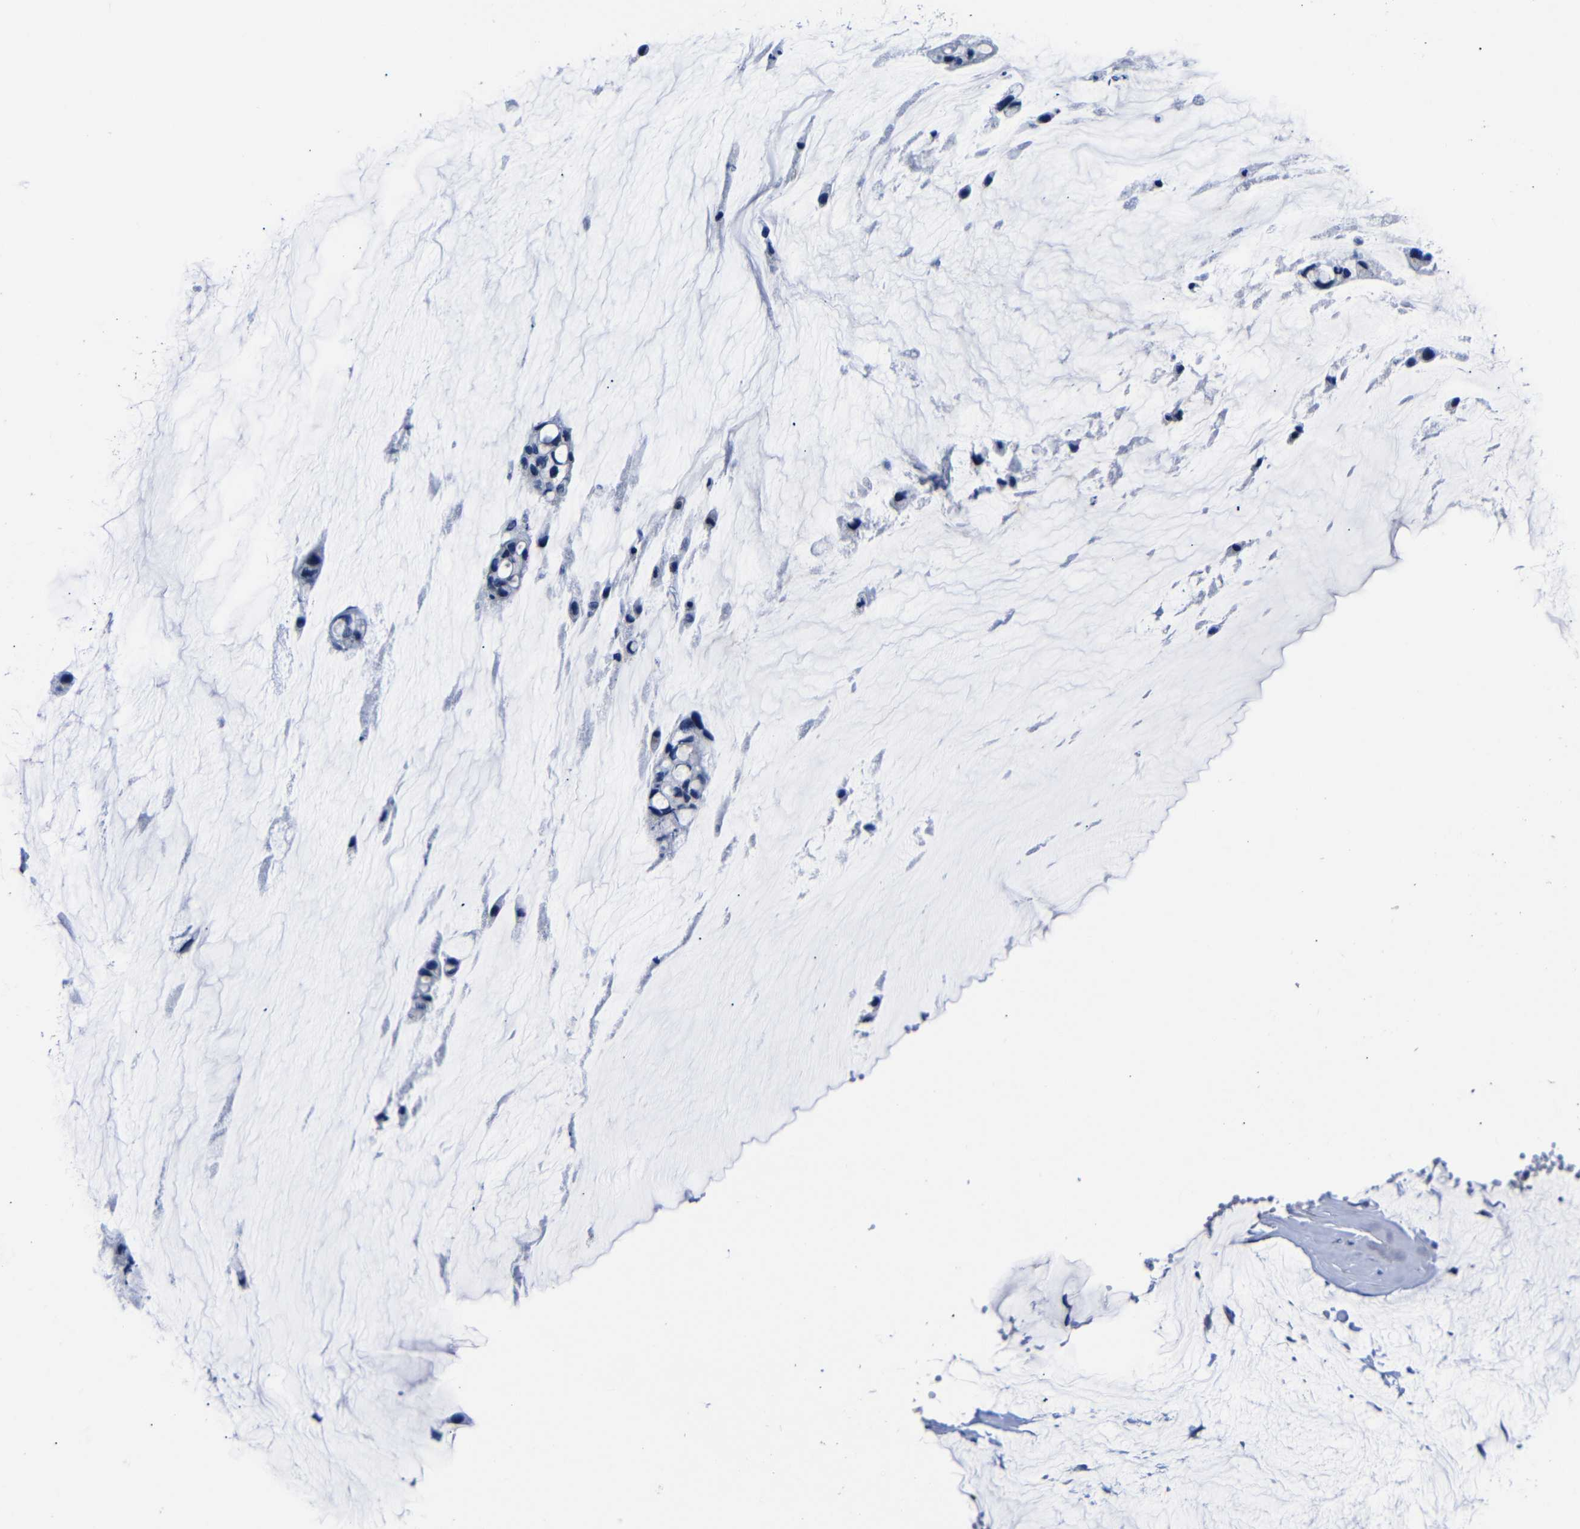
{"staining": {"intensity": "negative", "quantity": "none", "location": "none"}, "tissue": "ovarian cancer", "cell_type": "Tumor cells", "image_type": "cancer", "snomed": [{"axis": "morphology", "description": "Cystadenocarcinoma, mucinous, NOS"}, {"axis": "topography", "description": "Ovary"}], "caption": "Immunohistochemical staining of ovarian mucinous cystadenocarcinoma demonstrates no significant staining in tumor cells. (DAB (3,3'-diaminobenzidine) IHC with hematoxylin counter stain).", "gene": "DEPP1", "patient": {"sex": "female", "age": 39}}